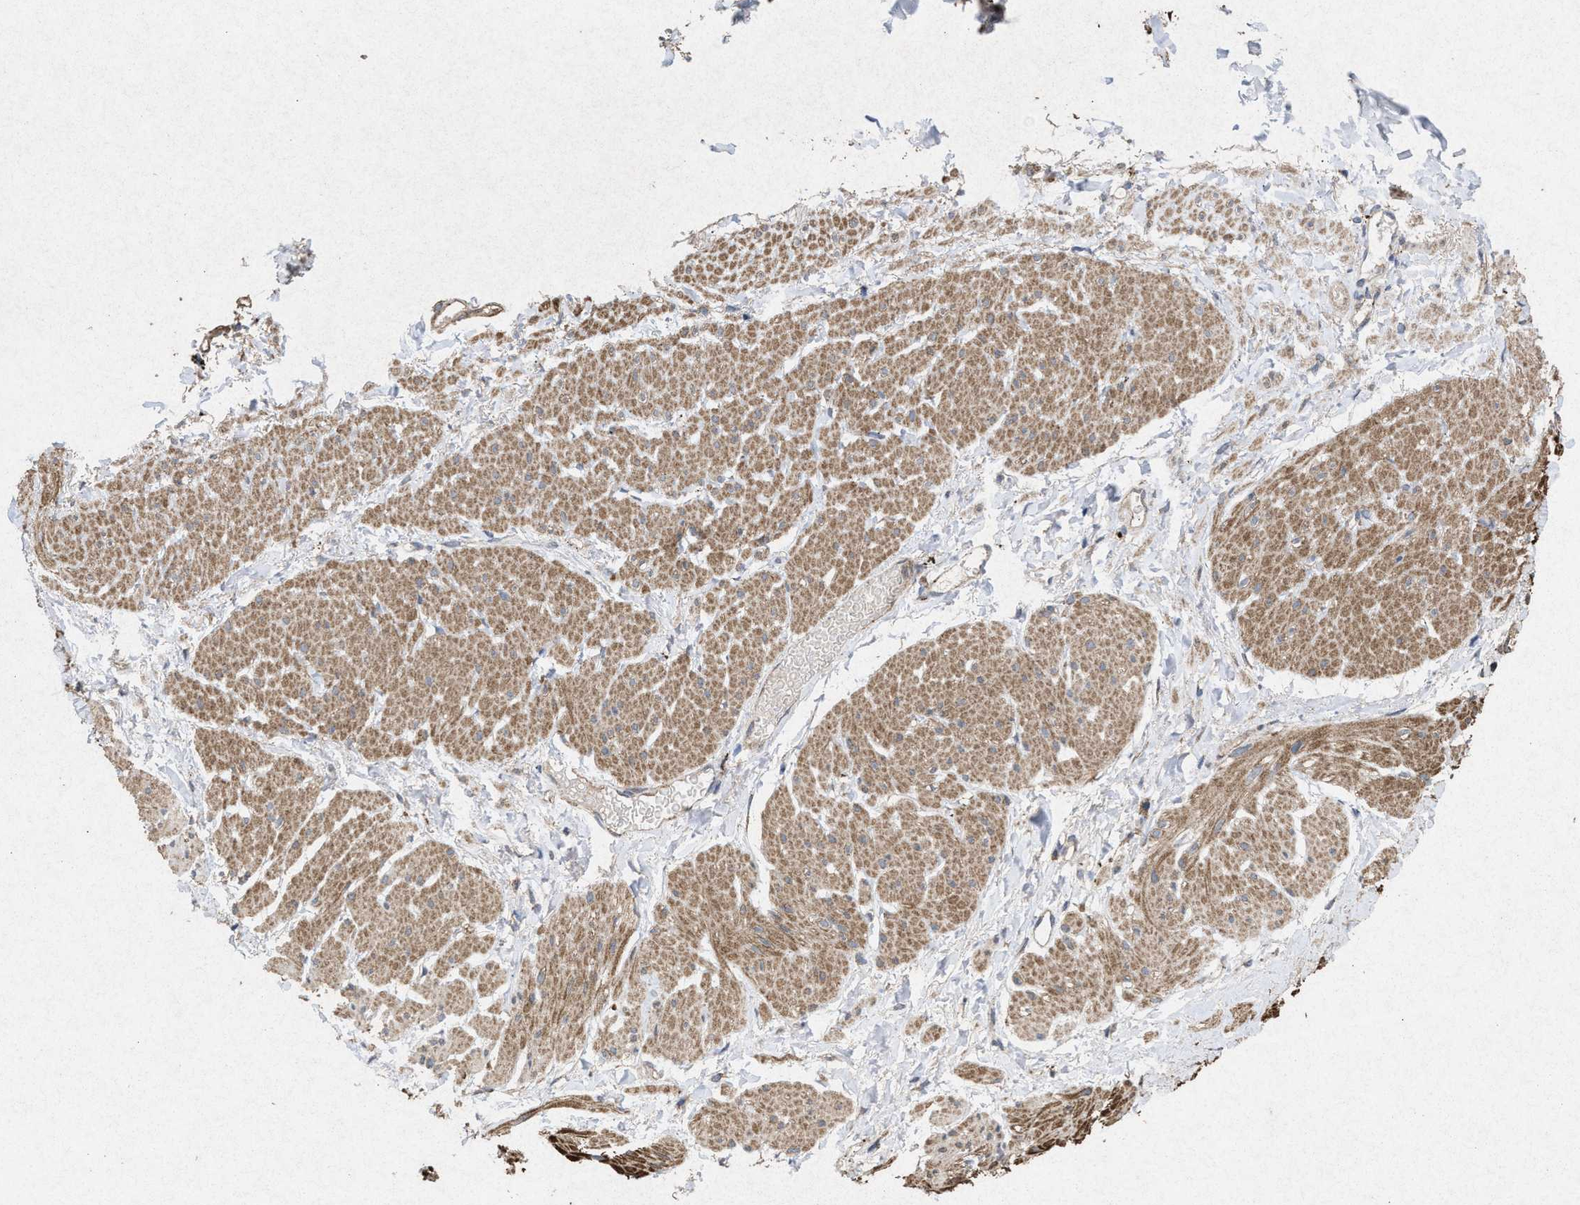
{"staining": {"intensity": "moderate", "quantity": "25%-75%", "location": "cytoplasmic/membranous"}, "tissue": "smooth muscle", "cell_type": "Smooth muscle cells", "image_type": "normal", "snomed": [{"axis": "morphology", "description": "Normal tissue, NOS"}, {"axis": "topography", "description": "Smooth muscle"}], "caption": "Immunohistochemical staining of normal human smooth muscle shows 25%-75% levels of moderate cytoplasmic/membranous protein staining in approximately 25%-75% of smooth muscle cells. The staining is performed using DAB brown chromogen to label protein expression. The nuclei are counter-stained blue using hematoxylin.", "gene": "MSI2", "patient": {"sex": "male", "age": 16}}